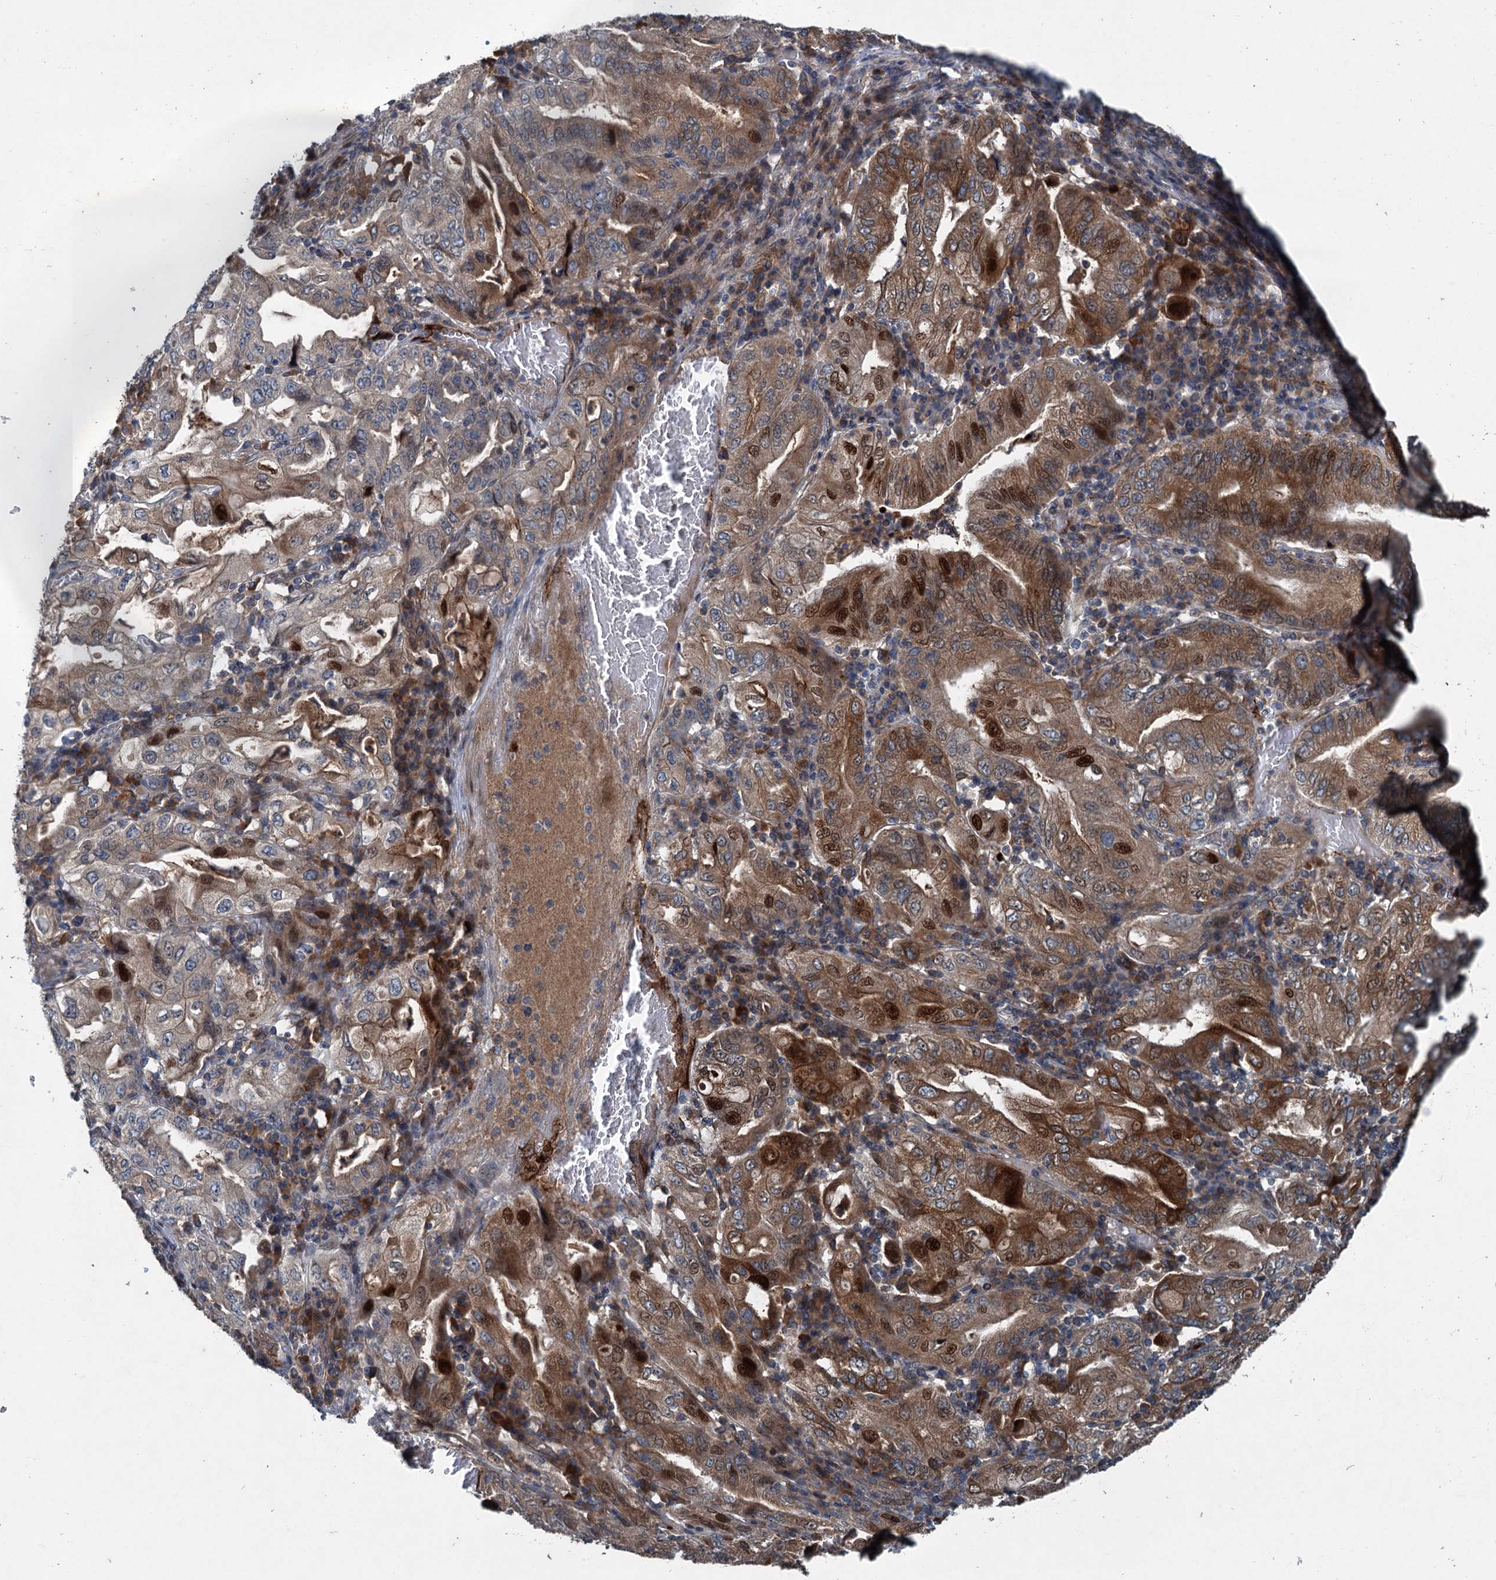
{"staining": {"intensity": "strong", "quantity": "25%-75%", "location": "cytoplasmic/membranous,nuclear"}, "tissue": "stomach cancer", "cell_type": "Tumor cells", "image_type": "cancer", "snomed": [{"axis": "morphology", "description": "Normal tissue, NOS"}, {"axis": "morphology", "description": "Adenocarcinoma, NOS"}, {"axis": "topography", "description": "Esophagus"}, {"axis": "topography", "description": "Stomach, upper"}, {"axis": "topography", "description": "Peripheral nerve tissue"}], "caption": "Adenocarcinoma (stomach) stained for a protein (brown) reveals strong cytoplasmic/membranous and nuclear positive staining in approximately 25%-75% of tumor cells.", "gene": "TAPBPL", "patient": {"sex": "male", "age": 62}}